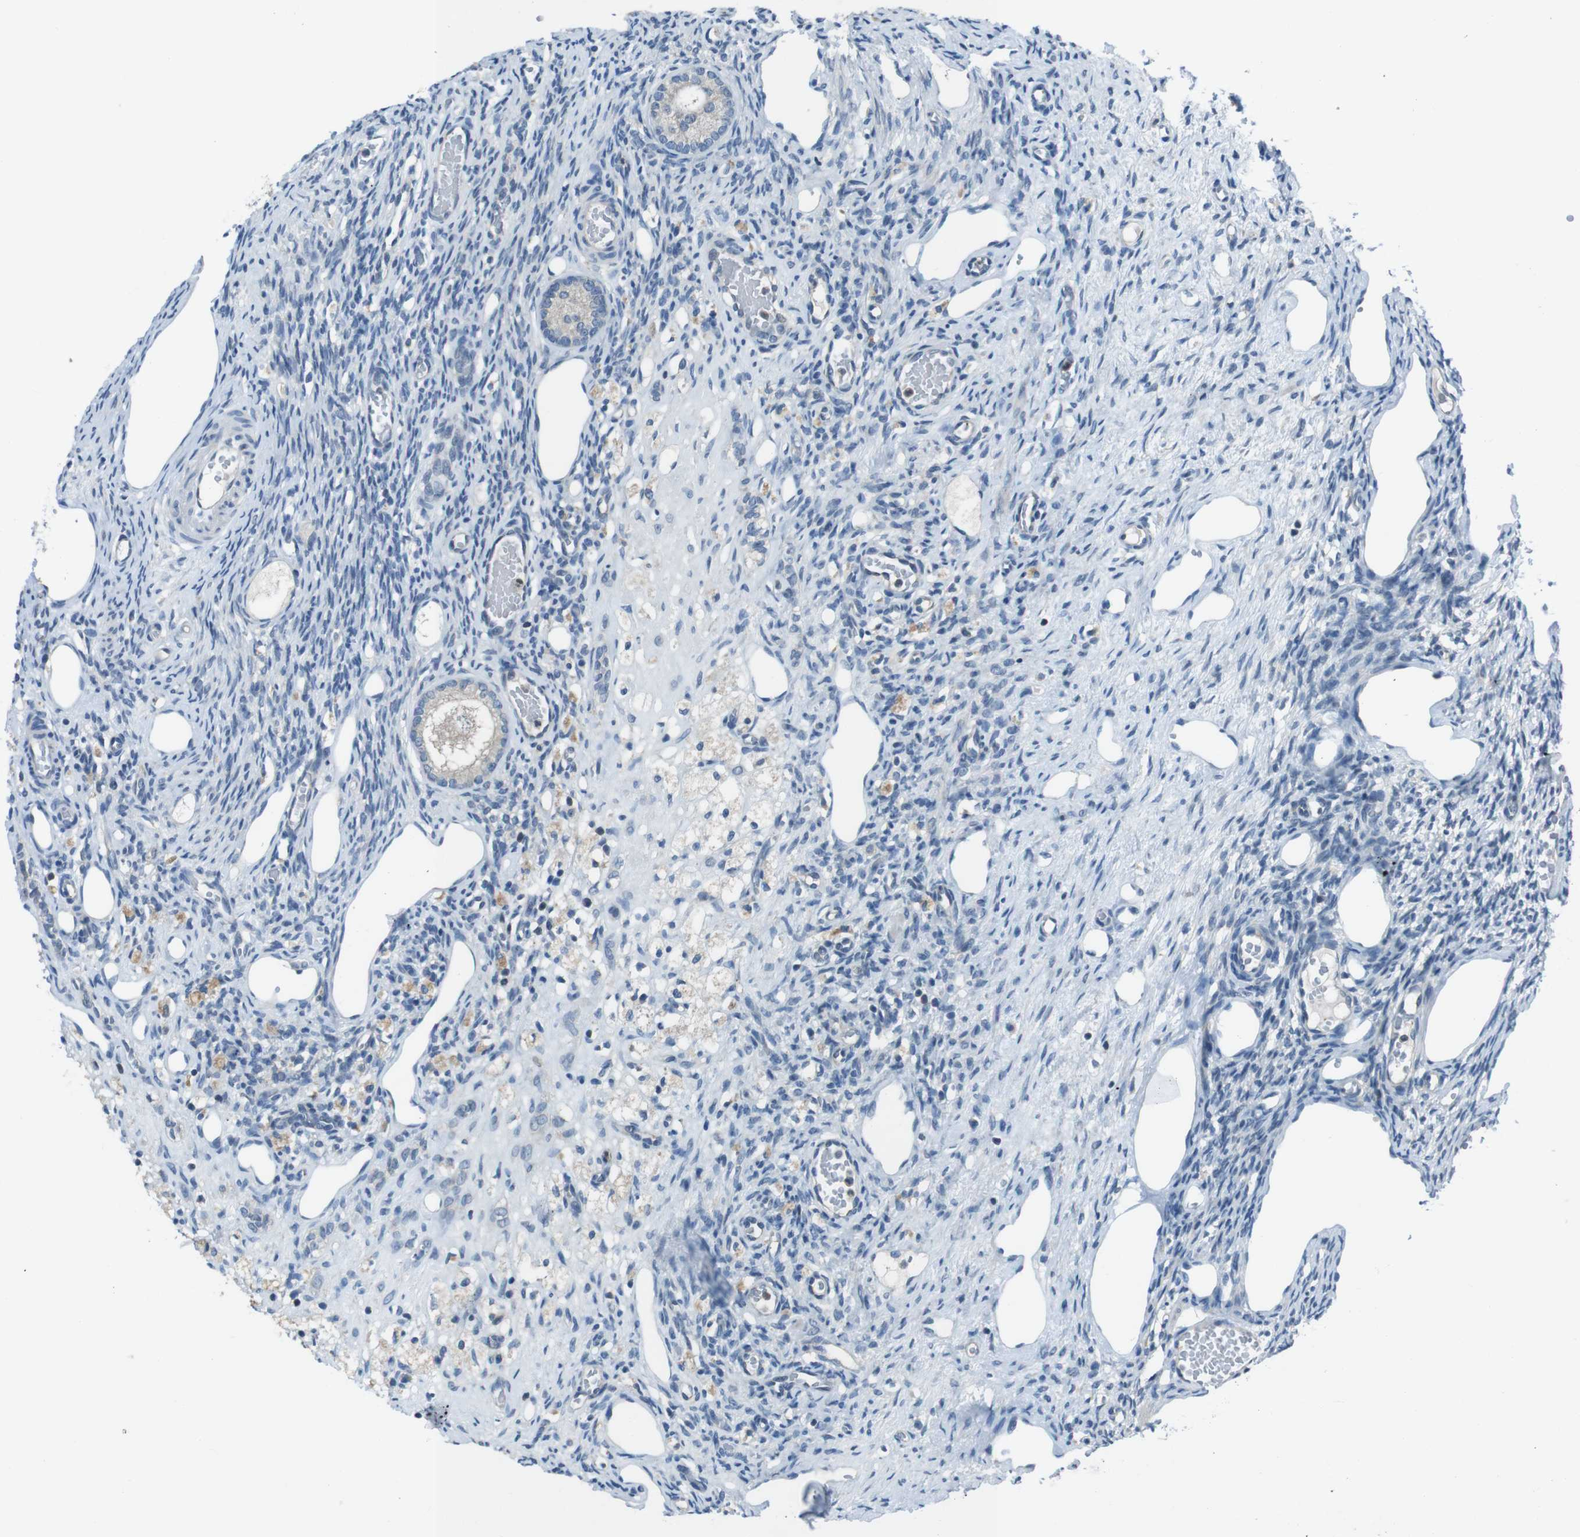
{"staining": {"intensity": "negative", "quantity": "none", "location": "none"}, "tissue": "ovary", "cell_type": "Follicle cells", "image_type": "normal", "snomed": [{"axis": "morphology", "description": "Normal tissue, NOS"}, {"axis": "topography", "description": "Ovary"}], "caption": "Immunohistochemistry (IHC) image of normal ovary: ovary stained with DAB displays no significant protein staining in follicle cells. (DAB immunohistochemistry with hematoxylin counter stain).", "gene": "NANOS2", "patient": {"sex": "female", "age": 33}}